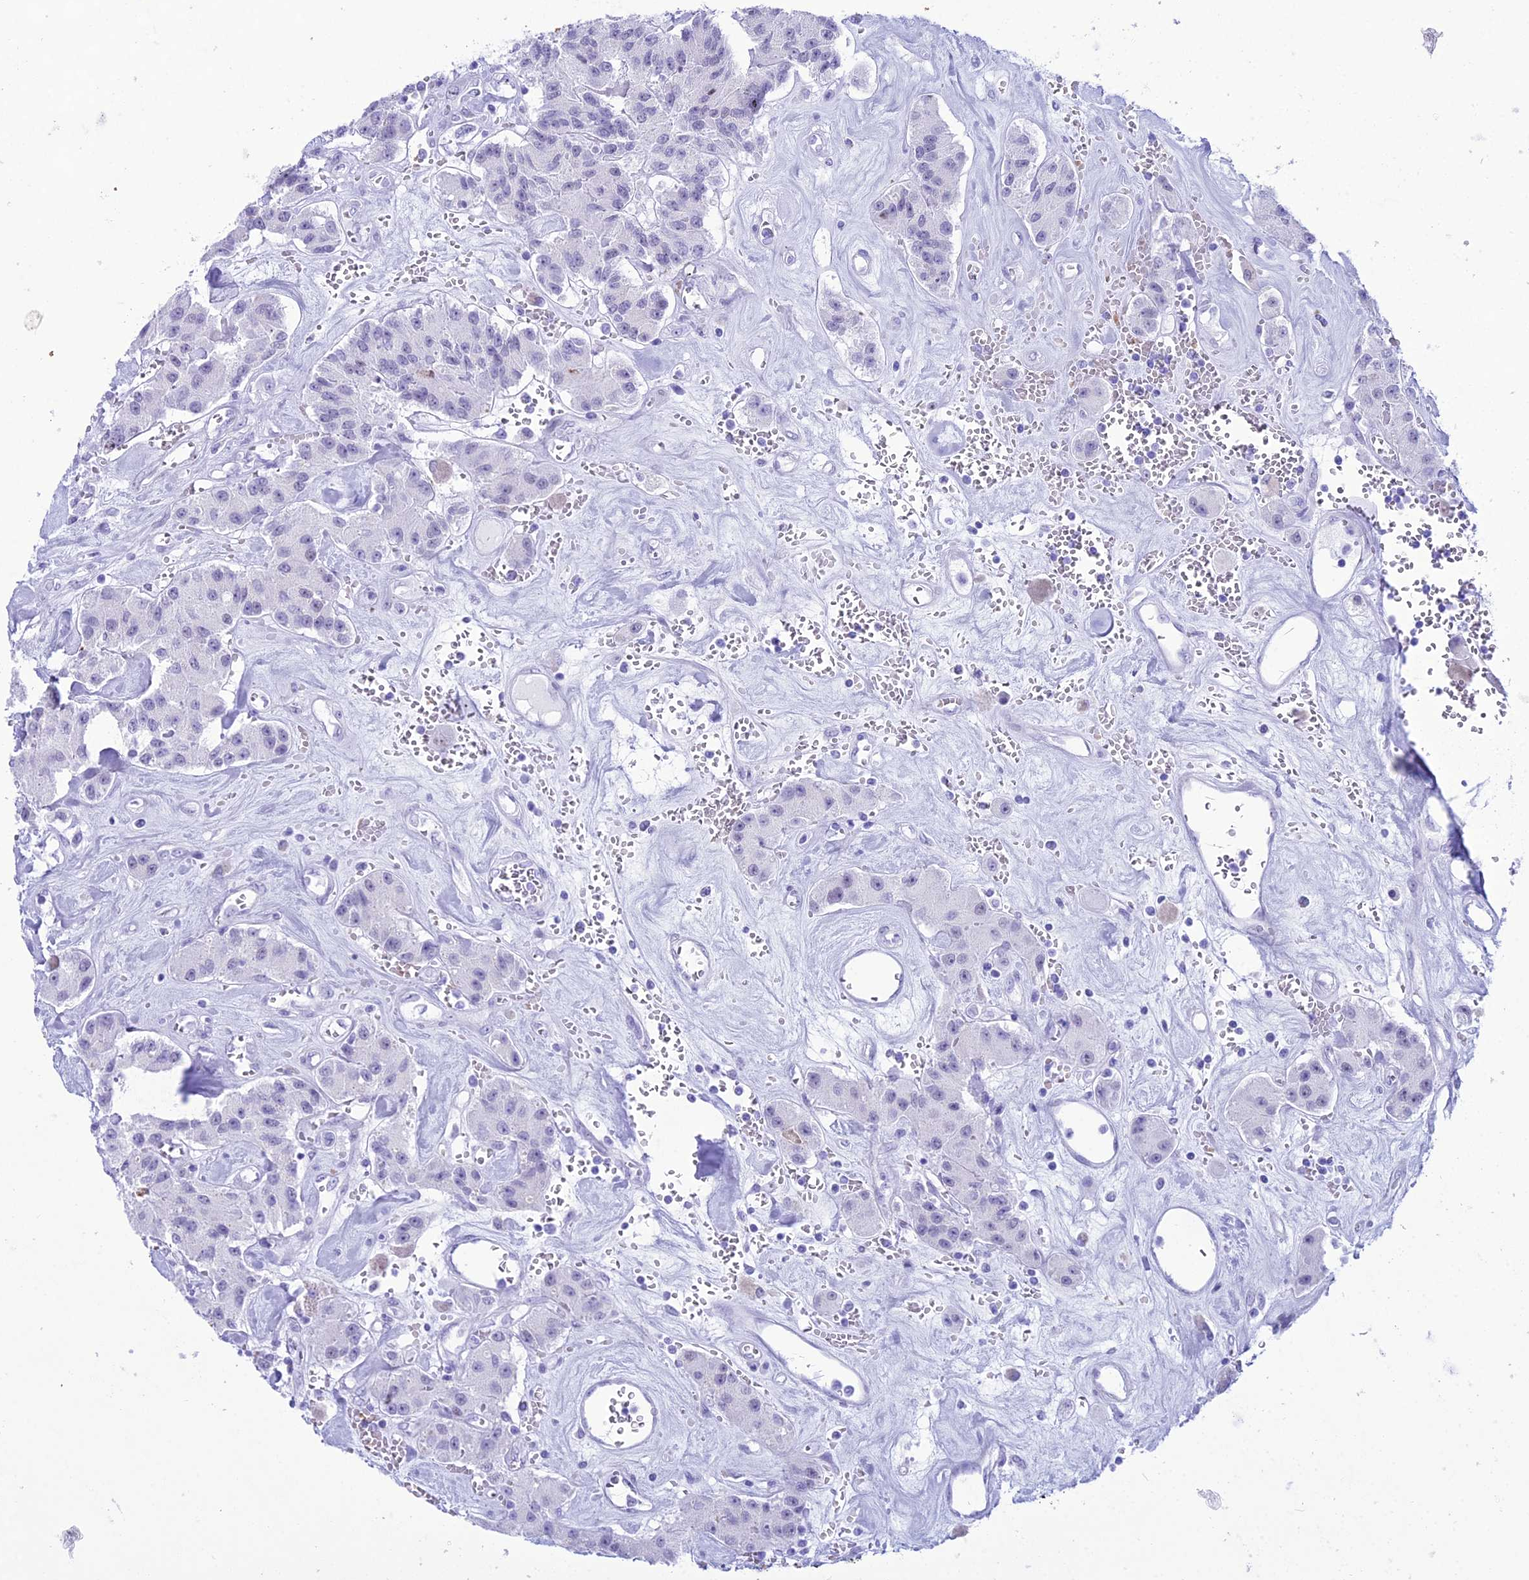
{"staining": {"intensity": "negative", "quantity": "none", "location": "none"}, "tissue": "carcinoid", "cell_type": "Tumor cells", "image_type": "cancer", "snomed": [{"axis": "morphology", "description": "Carcinoid, malignant, NOS"}, {"axis": "topography", "description": "Pancreas"}], "caption": "The histopathology image exhibits no staining of tumor cells in carcinoid. (DAB IHC with hematoxylin counter stain).", "gene": "RNPS1", "patient": {"sex": "male", "age": 41}}